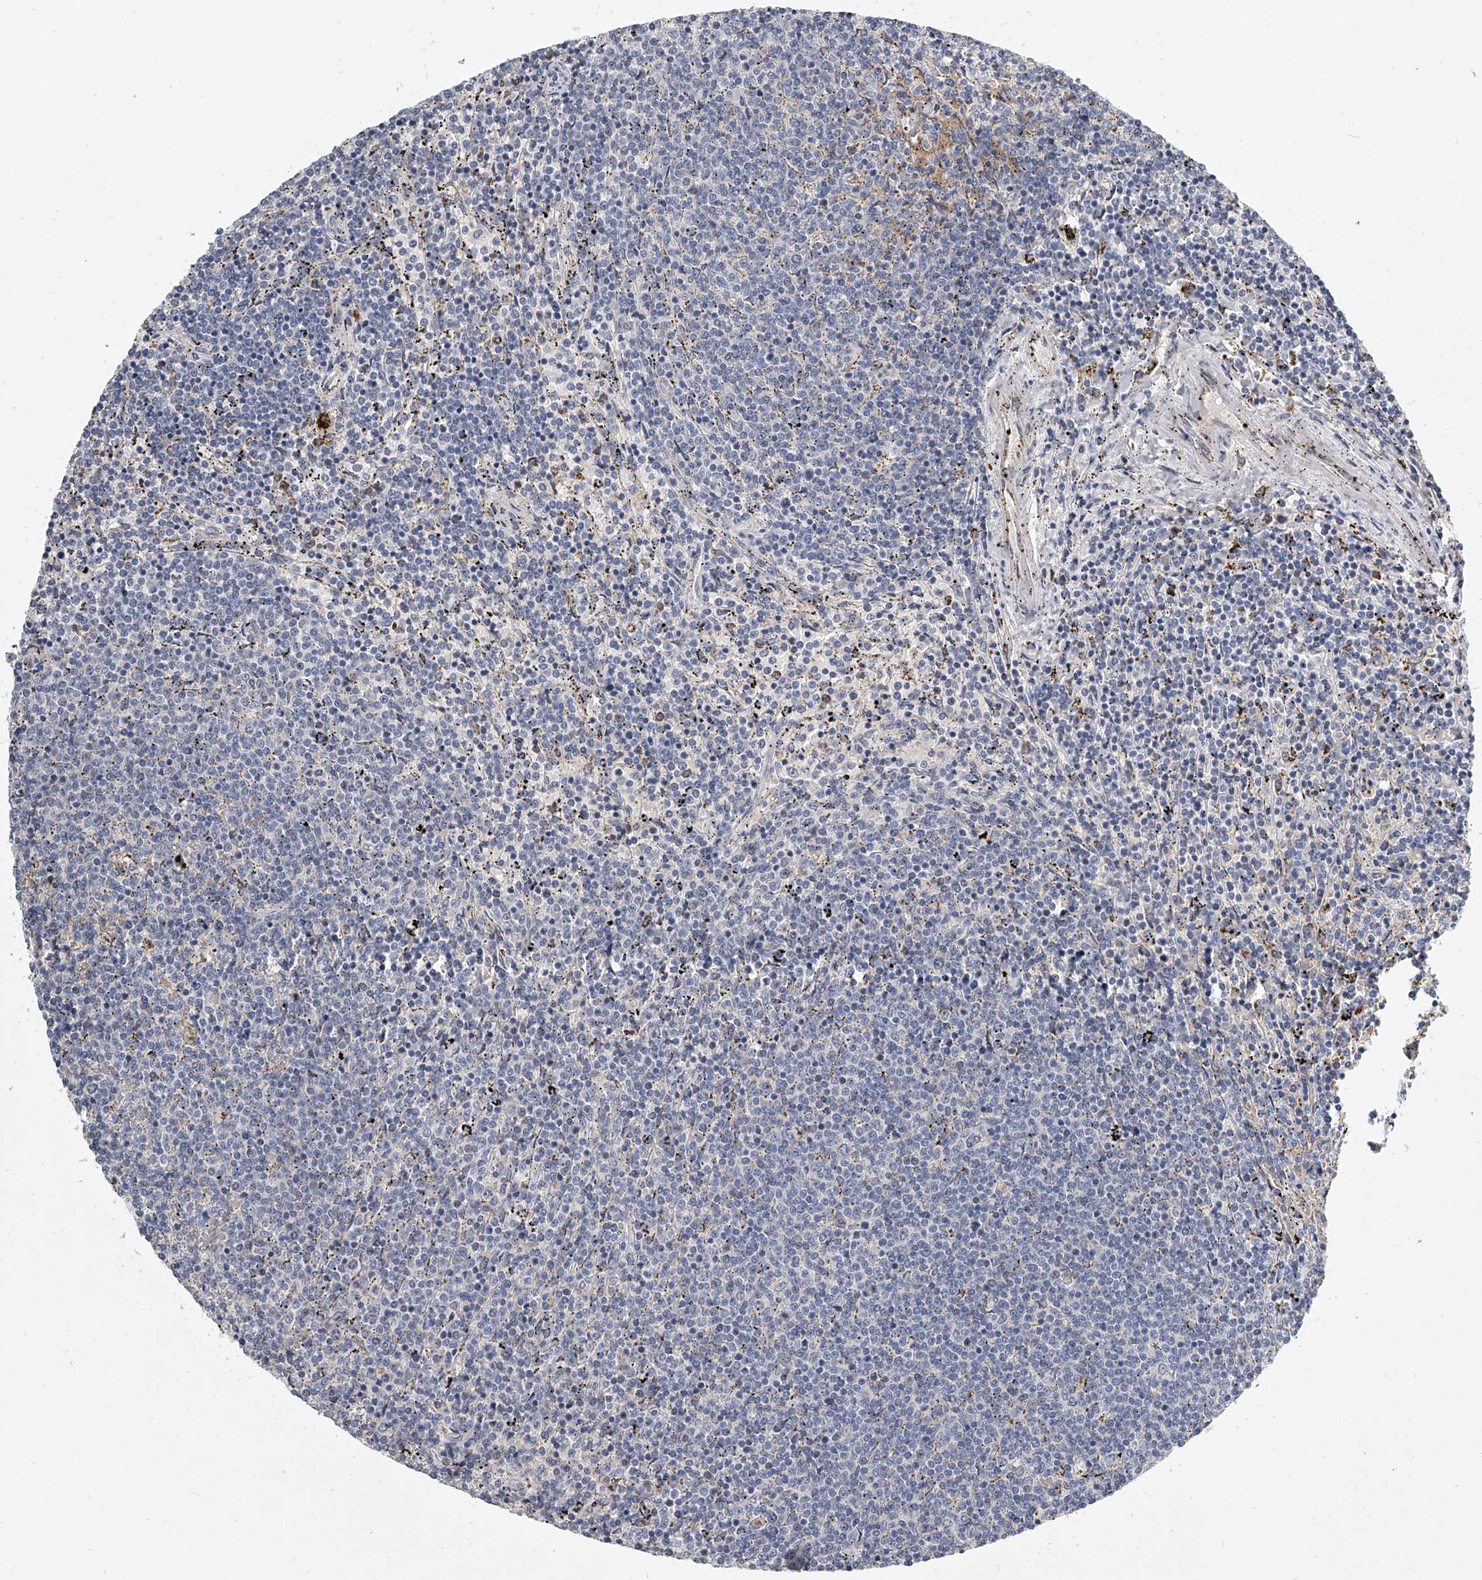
{"staining": {"intensity": "negative", "quantity": "none", "location": "none"}, "tissue": "lymphoma", "cell_type": "Tumor cells", "image_type": "cancer", "snomed": [{"axis": "morphology", "description": "Malignant lymphoma, non-Hodgkin's type, Low grade"}, {"axis": "topography", "description": "Spleen"}], "caption": "DAB immunohistochemical staining of human lymphoma exhibits no significant staining in tumor cells.", "gene": "KLHL7", "patient": {"sex": "female", "age": 50}}